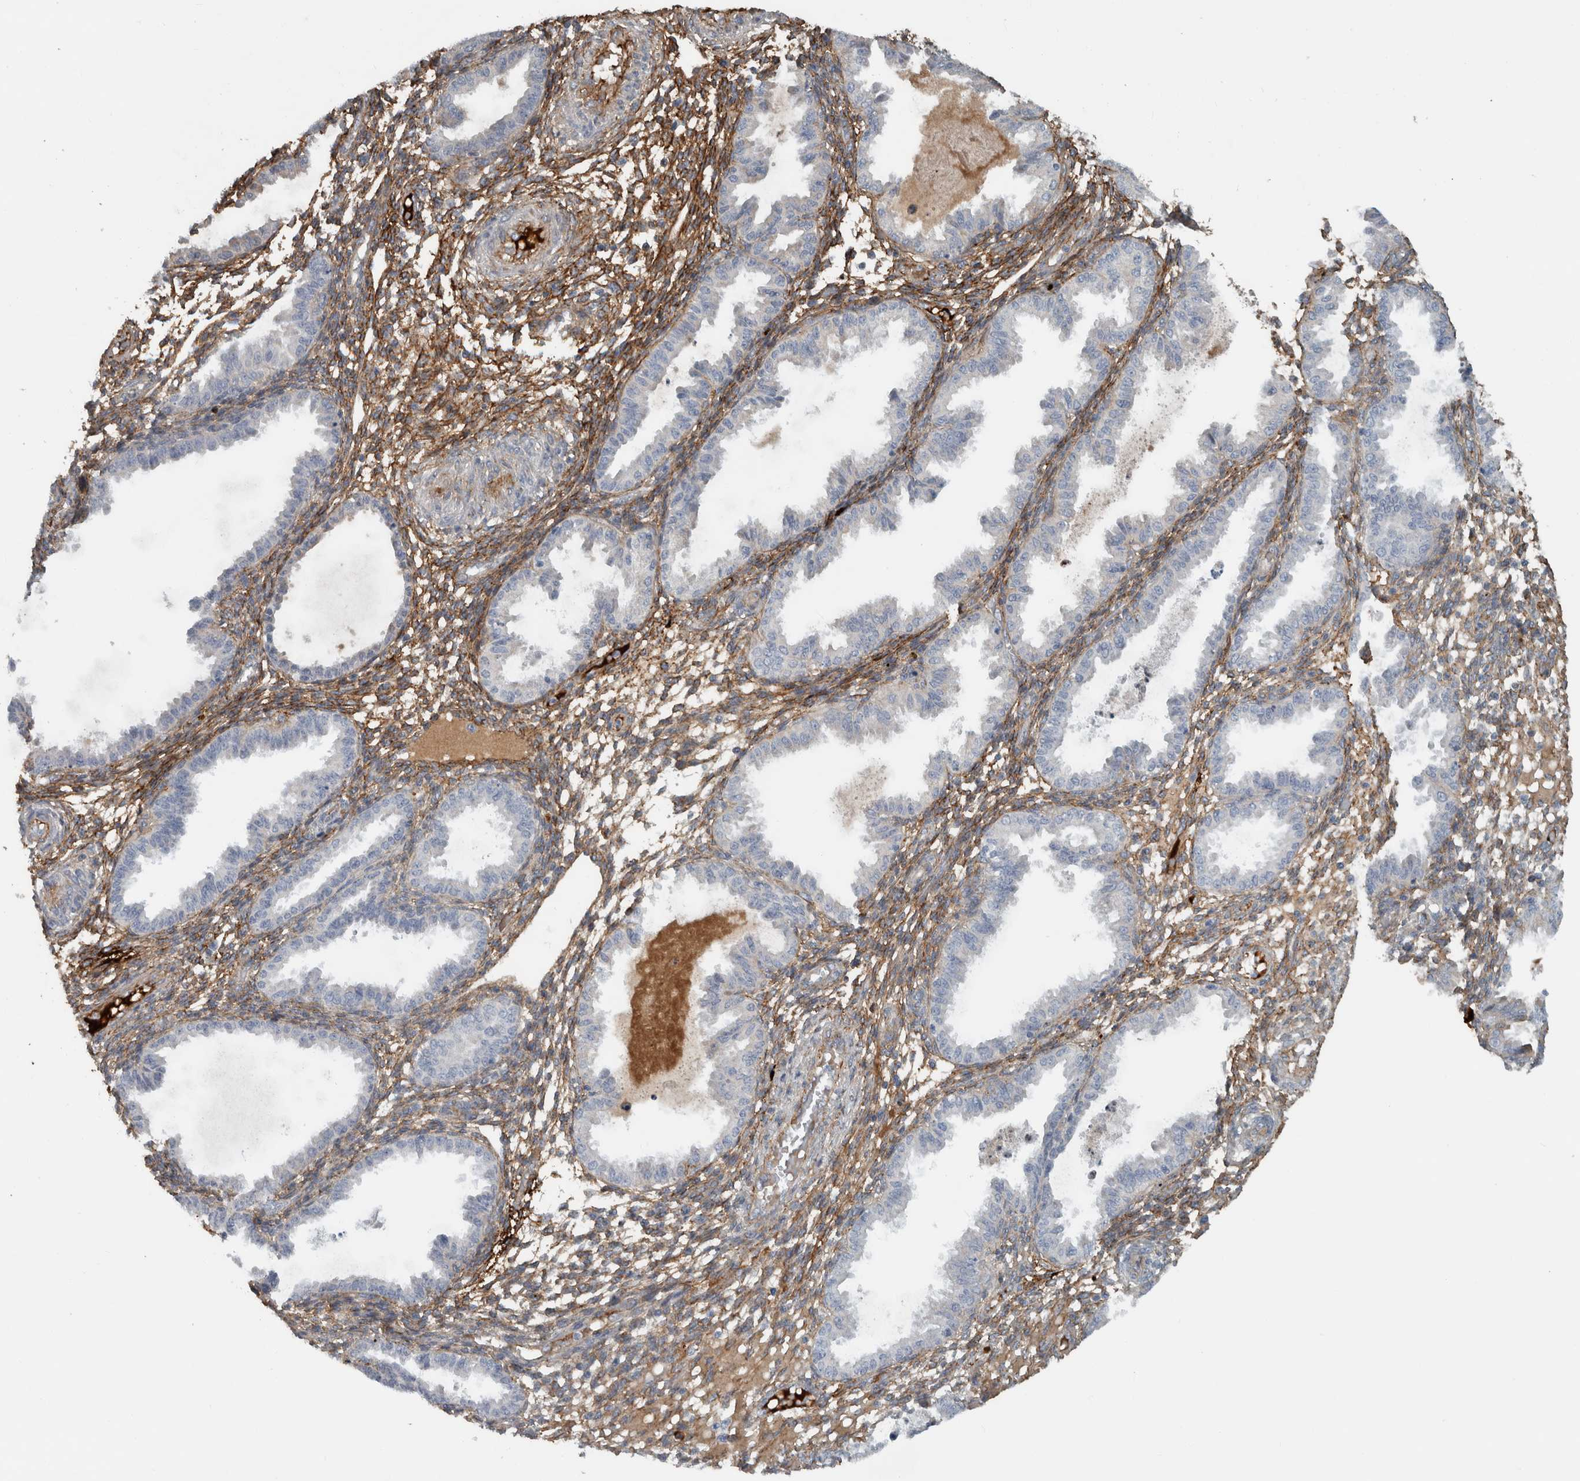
{"staining": {"intensity": "moderate", "quantity": ">75%", "location": "cytoplasmic/membranous"}, "tissue": "endometrium", "cell_type": "Cells in endometrial stroma", "image_type": "normal", "snomed": [{"axis": "morphology", "description": "Normal tissue, NOS"}, {"axis": "topography", "description": "Endometrium"}], "caption": "This image demonstrates immunohistochemistry staining of normal human endometrium, with medium moderate cytoplasmic/membranous positivity in approximately >75% of cells in endometrial stroma.", "gene": "FN1", "patient": {"sex": "female", "age": 33}}